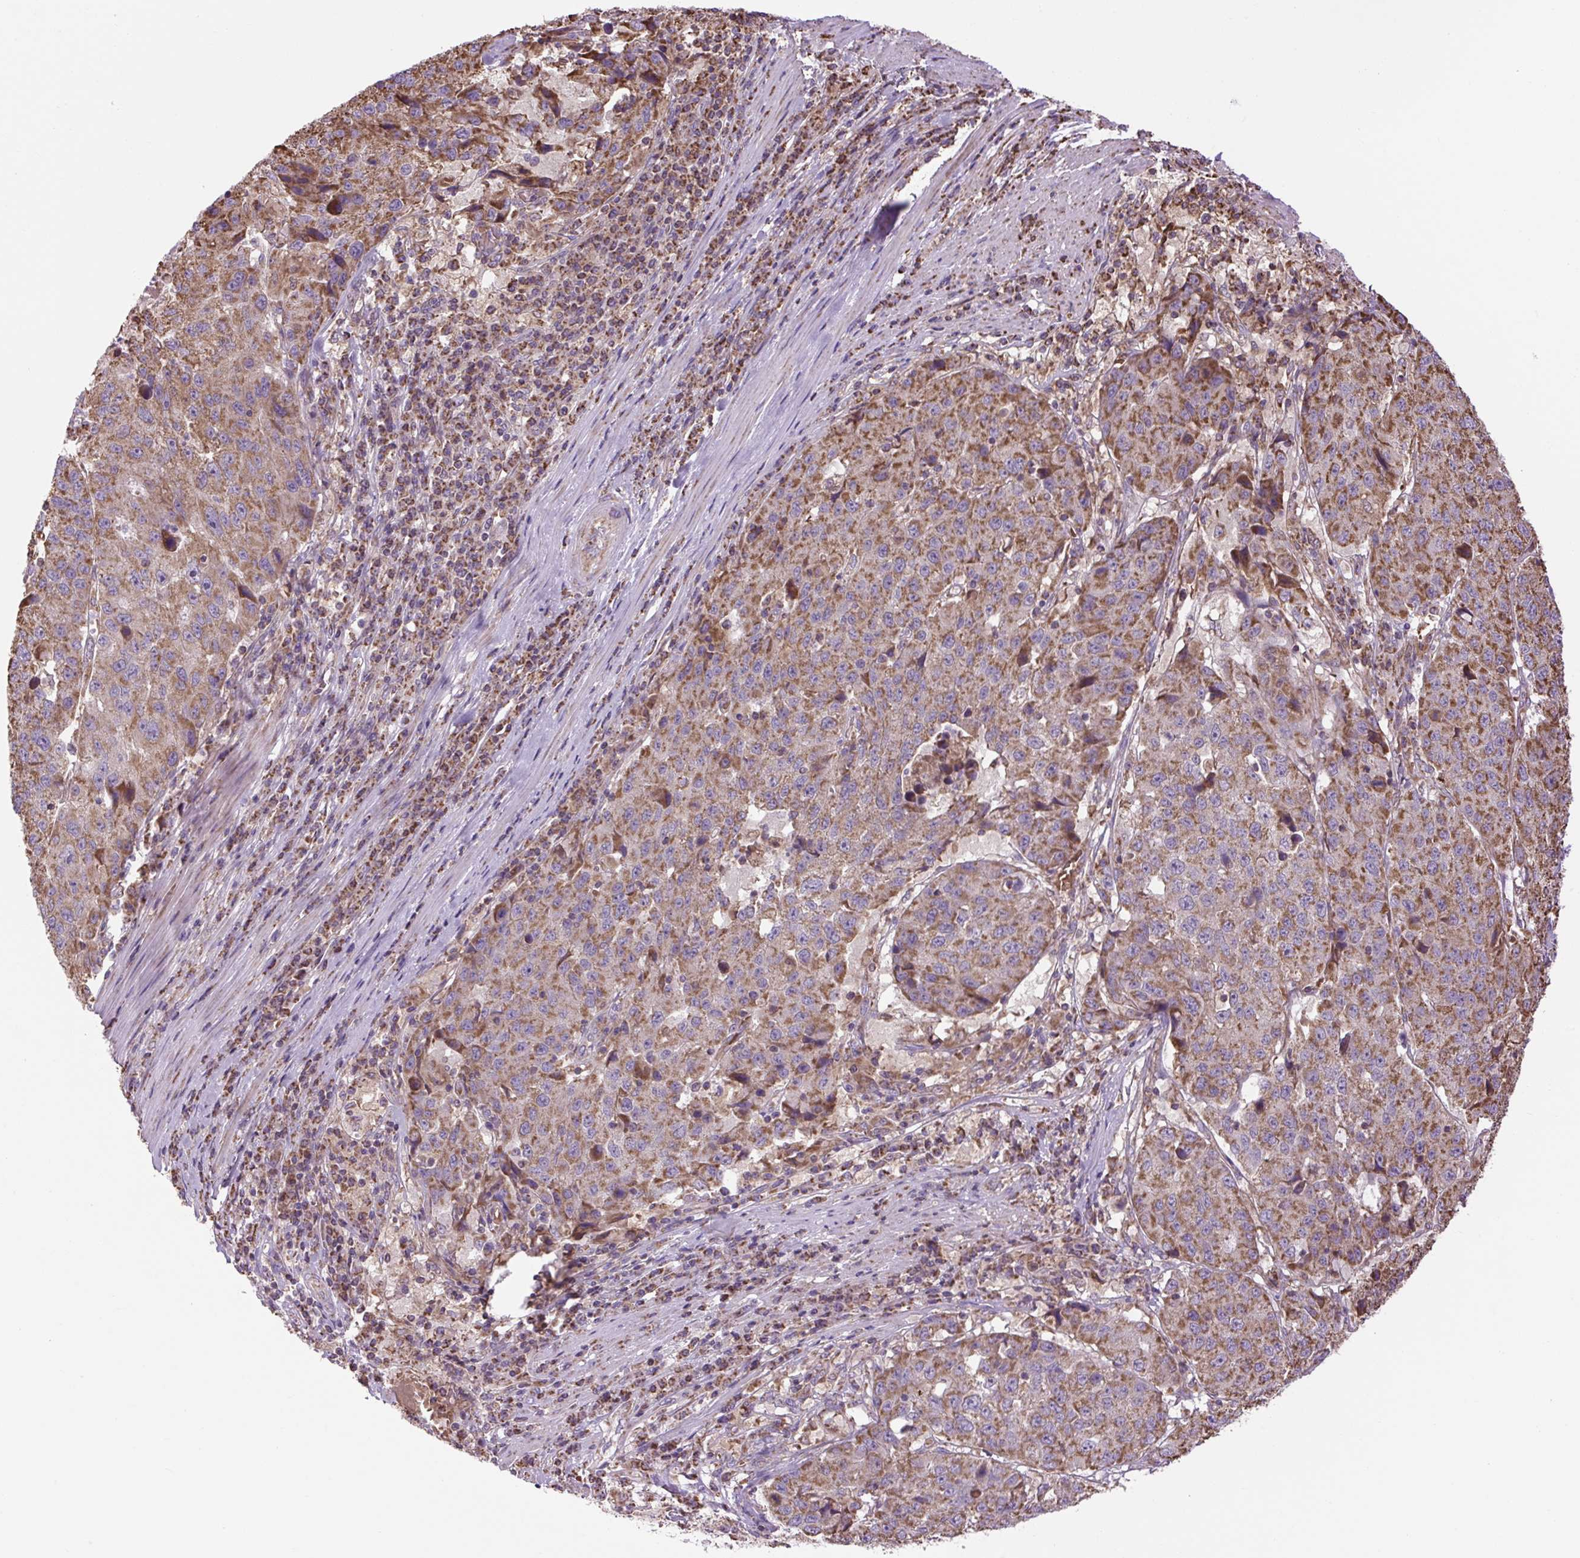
{"staining": {"intensity": "moderate", "quantity": ">75%", "location": "cytoplasmic/membranous"}, "tissue": "stomach cancer", "cell_type": "Tumor cells", "image_type": "cancer", "snomed": [{"axis": "morphology", "description": "Adenocarcinoma, NOS"}, {"axis": "topography", "description": "Stomach"}], "caption": "IHC histopathology image of neoplastic tissue: human stomach adenocarcinoma stained using IHC displays medium levels of moderate protein expression localized specifically in the cytoplasmic/membranous of tumor cells, appearing as a cytoplasmic/membranous brown color.", "gene": "PLCG1", "patient": {"sex": "male", "age": 71}}